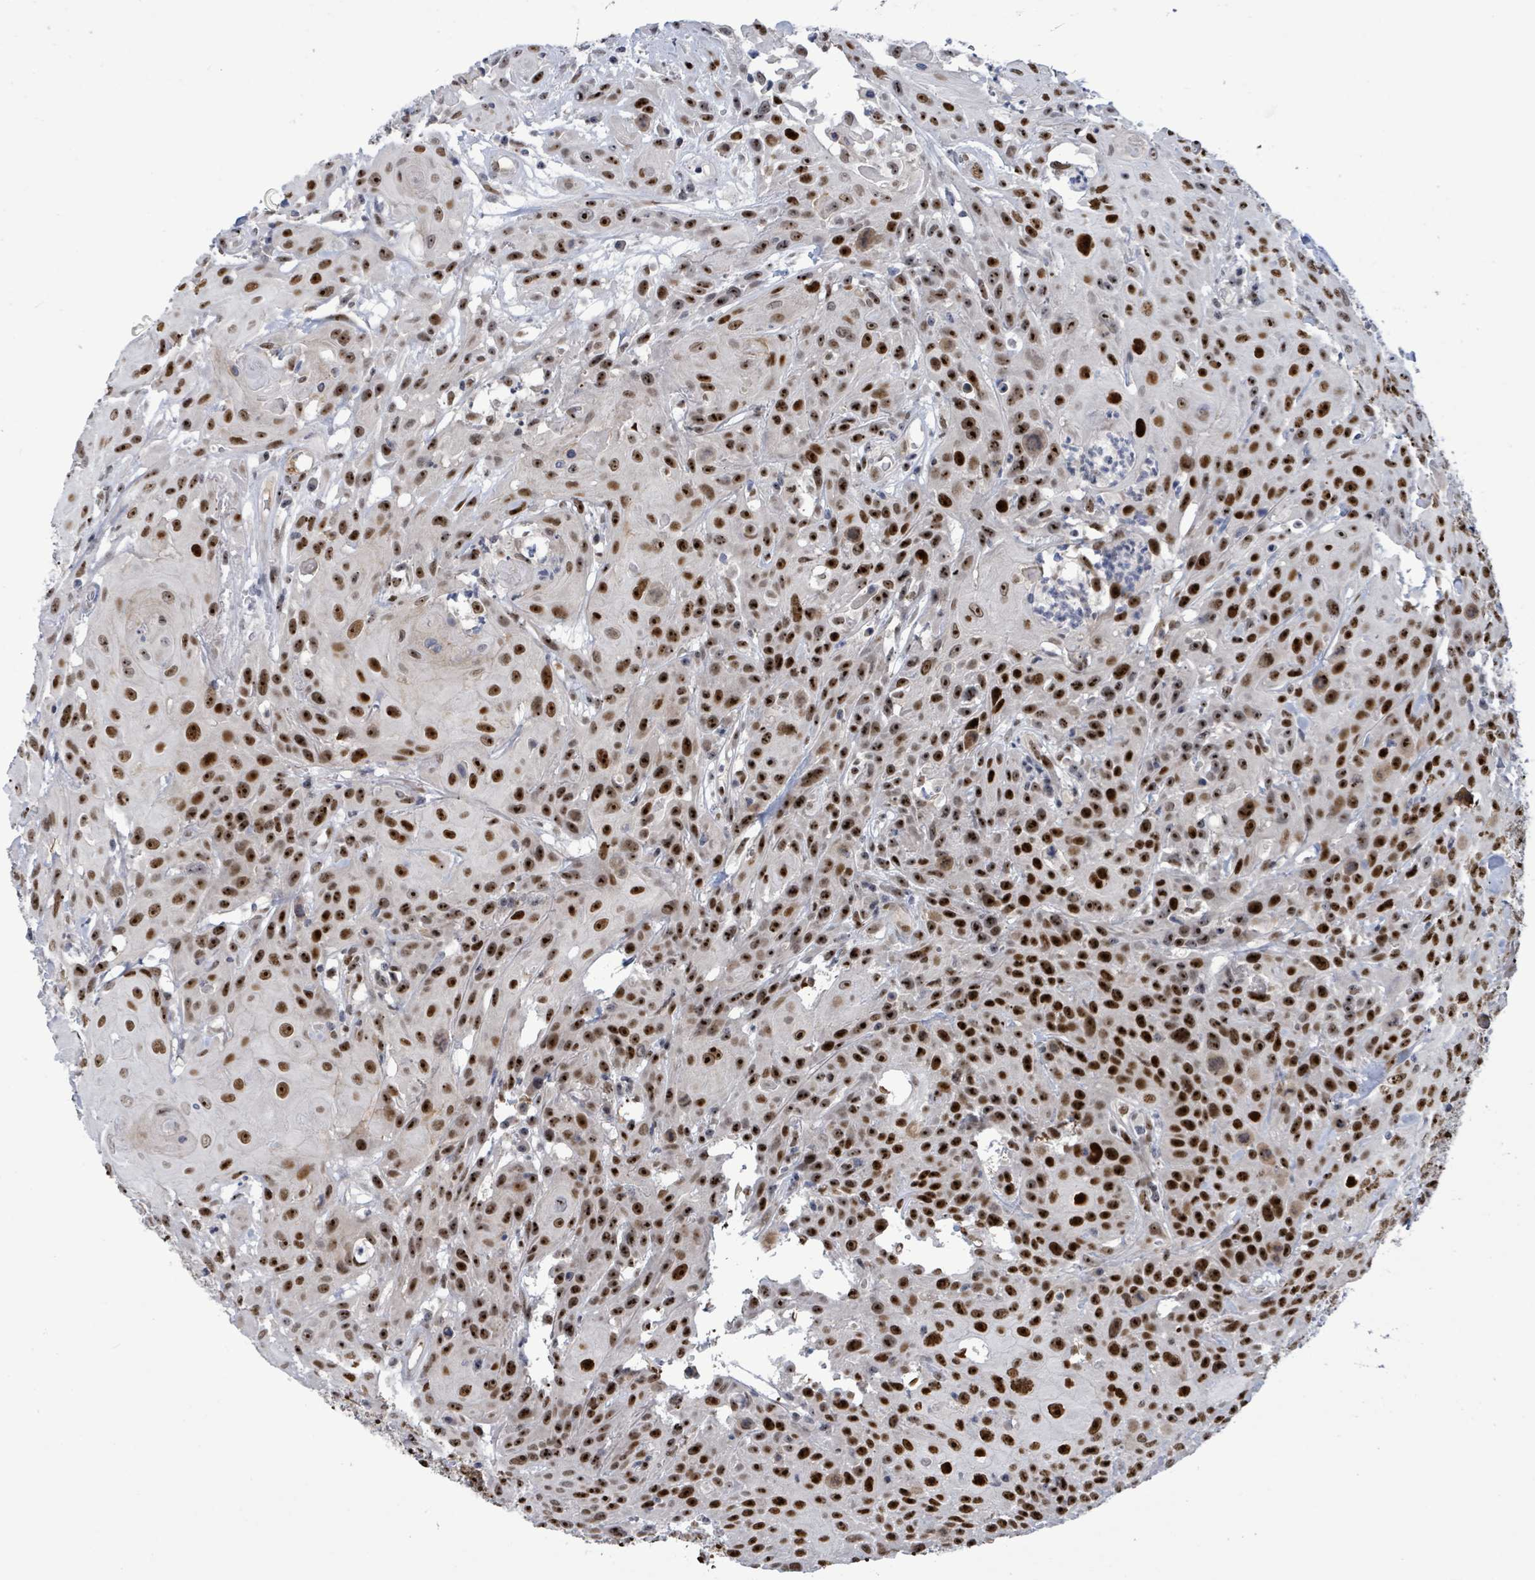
{"staining": {"intensity": "strong", "quantity": ">75%", "location": "nuclear"}, "tissue": "head and neck cancer", "cell_type": "Tumor cells", "image_type": "cancer", "snomed": [{"axis": "morphology", "description": "Squamous cell carcinoma, NOS"}, {"axis": "topography", "description": "Skin"}, {"axis": "topography", "description": "Head-Neck"}], "caption": "Protein expression analysis of squamous cell carcinoma (head and neck) reveals strong nuclear expression in about >75% of tumor cells.", "gene": "RRN3", "patient": {"sex": "male", "age": 80}}